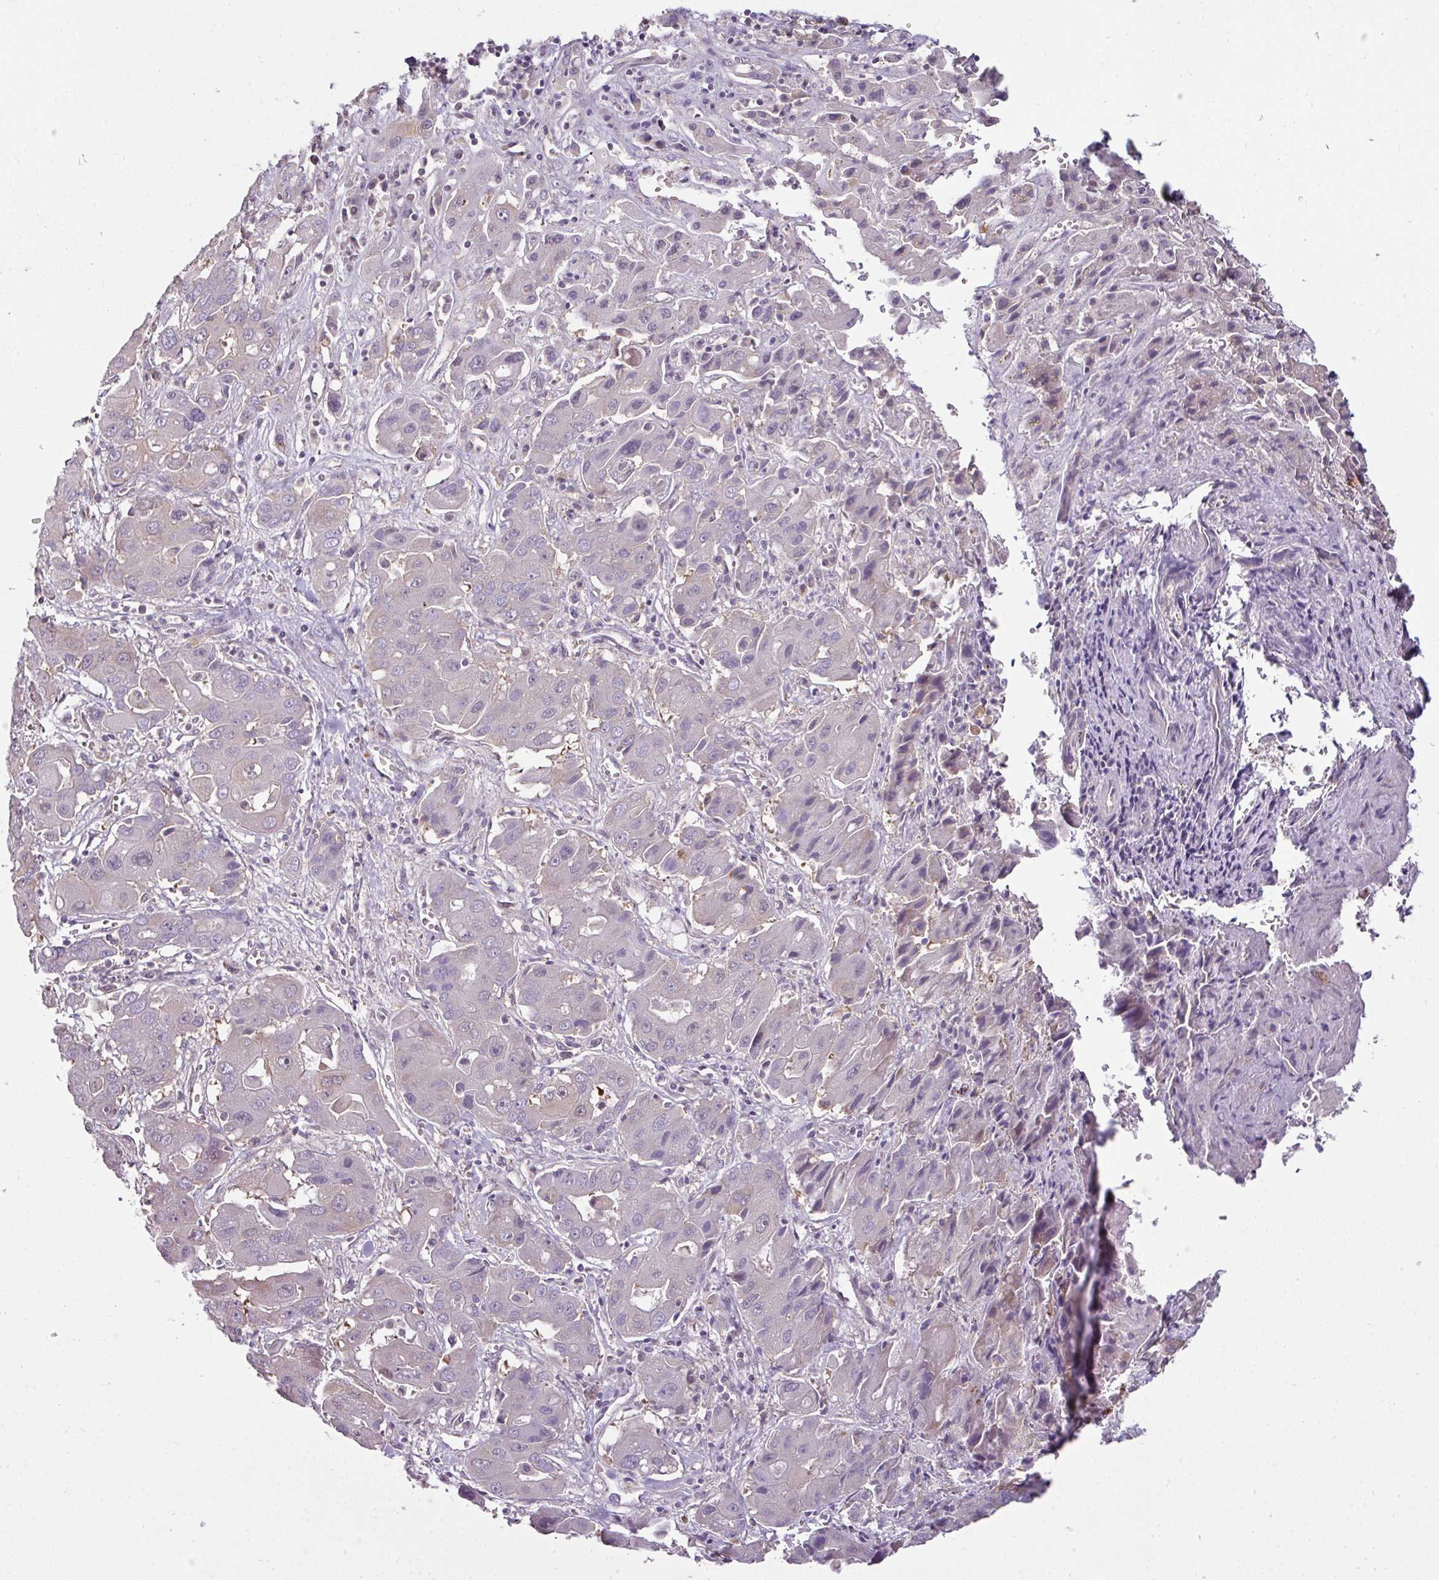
{"staining": {"intensity": "negative", "quantity": "none", "location": "none"}, "tissue": "liver cancer", "cell_type": "Tumor cells", "image_type": "cancer", "snomed": [{"axis": "morphology", "description": "Cholangiocarcinoma"}, {"axis": "topography", "description": "Liver"}], "caption": "Image shows no significant protein staining in tumor cells of liver cholangiocarcinoma.", "gene": "C19orf33", "patient": {"sex": "male", "age": 67}}